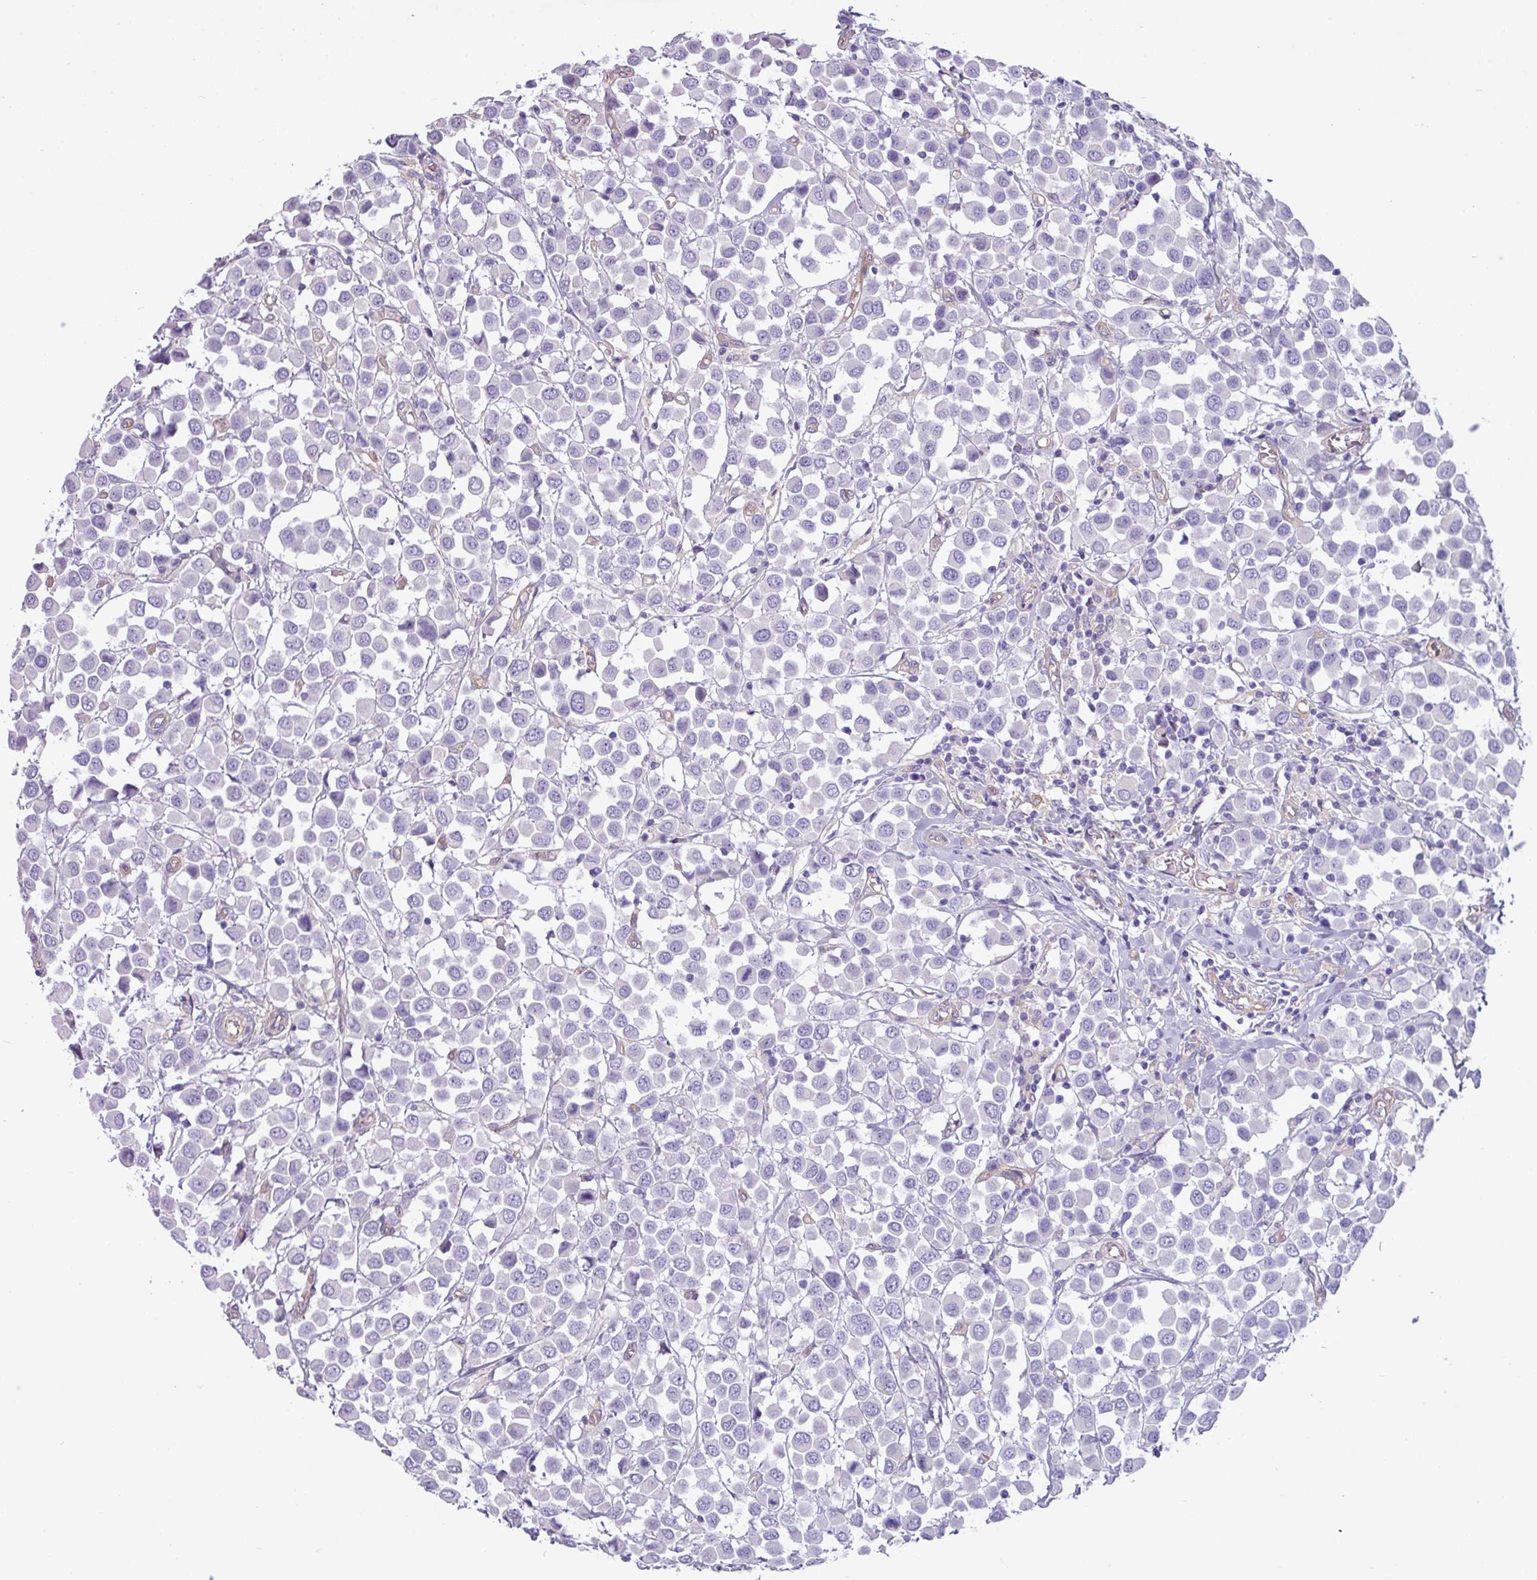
{"staining": {"intensity": "negative", "quantity": "none", "location": "none"}, "tissue": "breast cancer", "cell_type": "Tumor cells", "image_type": "cancer", "snomed": [{"axis": "morphology", "description": "Duct carcinoma"}, {"axis": "topography", "description": "Breast"}], "caption": "This is an immunohistochemistry (IHC) histopathology image of invasive ductal carcinoma (breast). There is no expression in tumor cells.", "gene": "KIRREL3", "patient": {"sex": "female", "age": 61}}